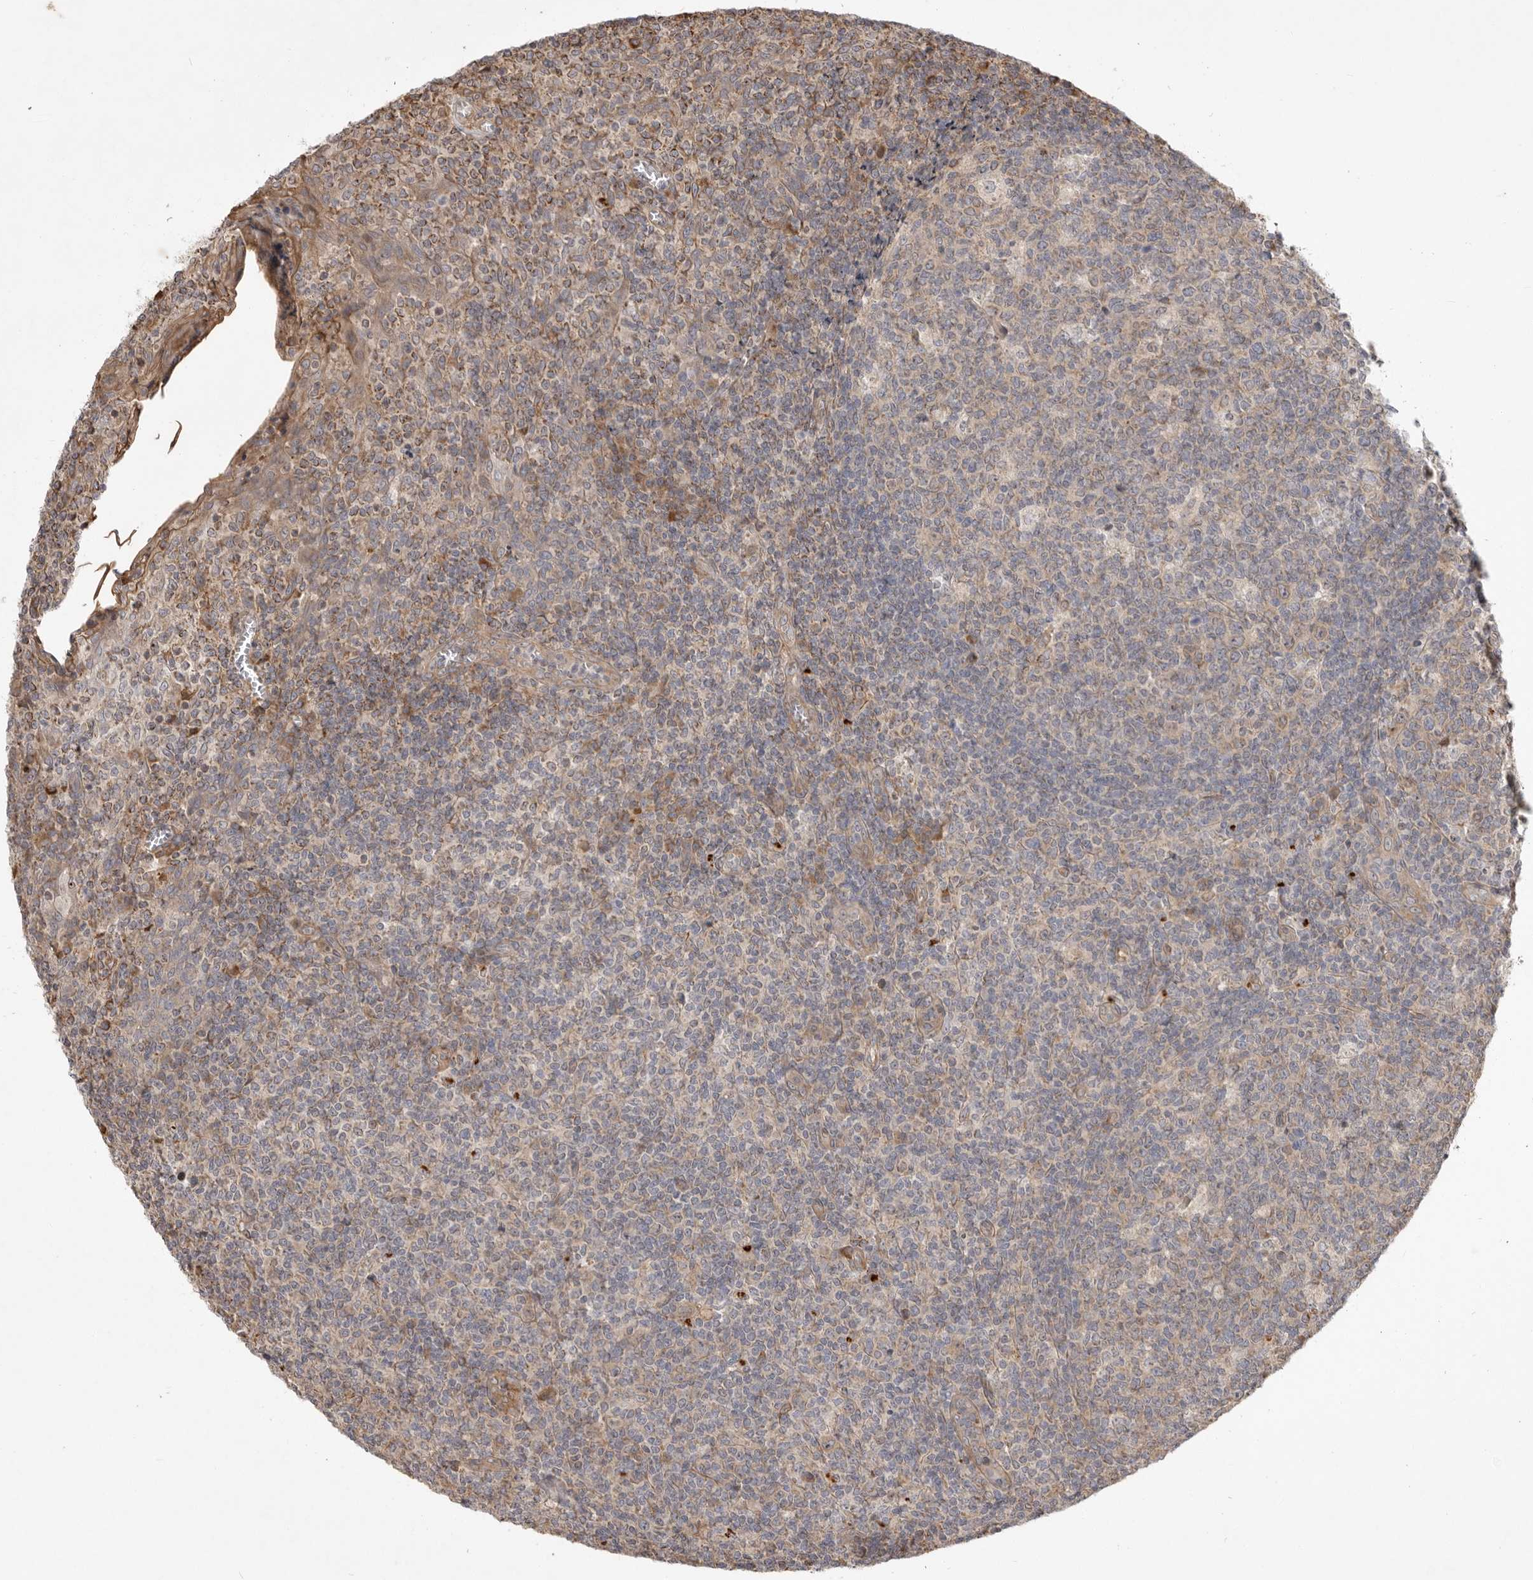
{"staining": {"intensity": "weak", "quantity": ">75%", "location": "cytoplasmic/membranous"}, "tissue": "tonsil", "cell_type": "Germinal center cells", "image_type": "normal", "snomed": [{"axis": "morphology", "description": "Normal tissue, NOS"}, {"axis": "topography", "description": "Tonsil"}], "caption": "Weak cytoplasmic/membranous protein positivity is seen in about >75% of germinal center cells in tonsil.", "gene": "DPH7", "patient": {"sex": "female", "age": 19}}